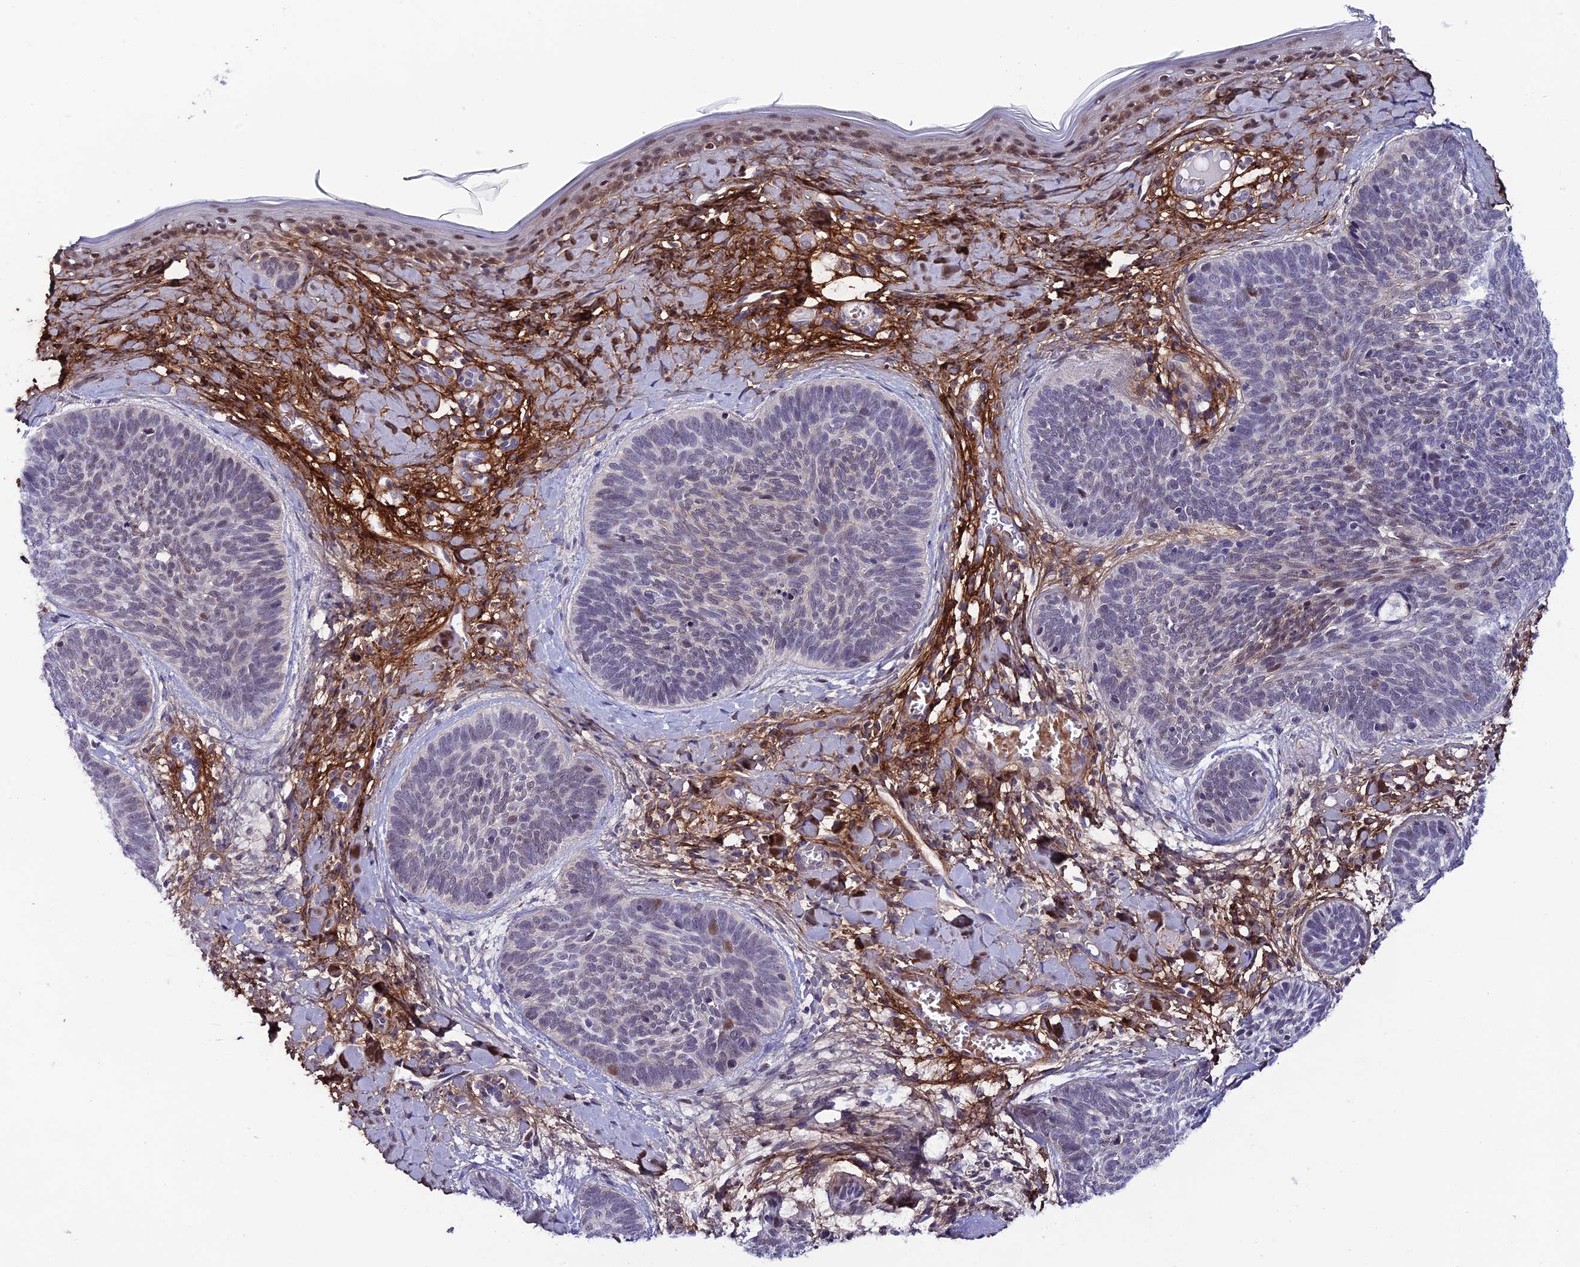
{"staining": {"intensity": "weak", "quantity": "<25%", "location": "nuclear"}, "tissue": "skin cancer", "cell_type": "Tumor cells", "image_type": "cancer", "snomed": [{"axis": "morphology", "description": "Basal cell carcinoma"}, {"axis": "topography", "description": "Skin"}], "caption": "IHC micrograph of skin basal cell carcinoma stained for a protein (brown), which reveals no positivity in tumor cells.", "gene": "COL6A6", "patient": {"sex": "female", "age": 81}}